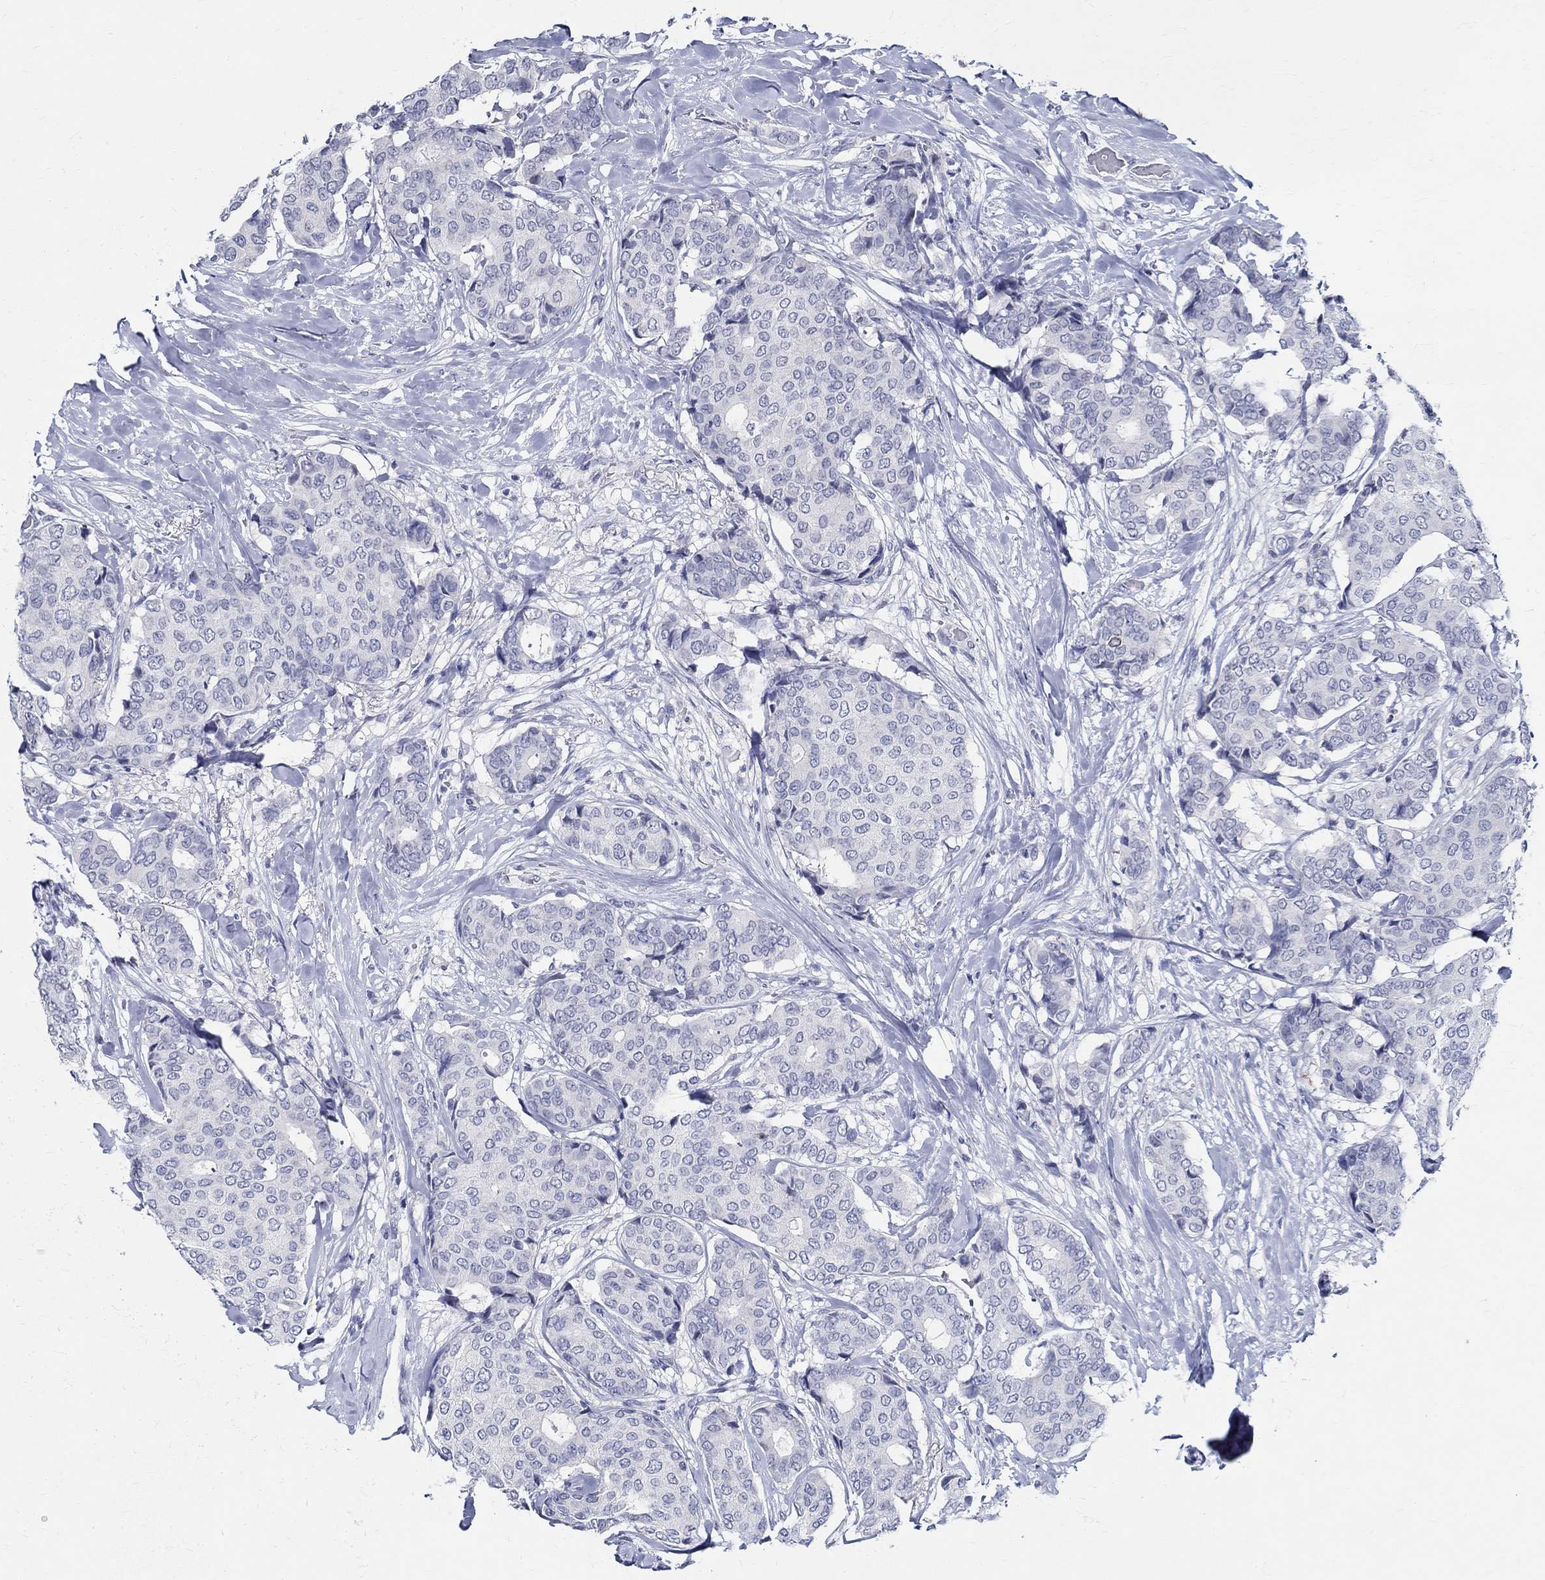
{"staining": {"intensity": "negative", "quantity": "none", "location": "none"}, "tissue": "breast cancer", "cell_type": "Tumor cells", "image_type": "cancer", "snomed": [{"axis": "morphology", "description": "Duct carcinoma"}, {"axis": "topography", "description": "Breast"}], "caption": "High magnification brightfield microscopy of breast cancer stained with DAB (3,3'-diaminobenzidine) (brown) and counterstained with hematoxylin (blue): tumor cells show no significant staining.", "gene": "CETN1", "patient": {"sex": "female", "age": 75}}